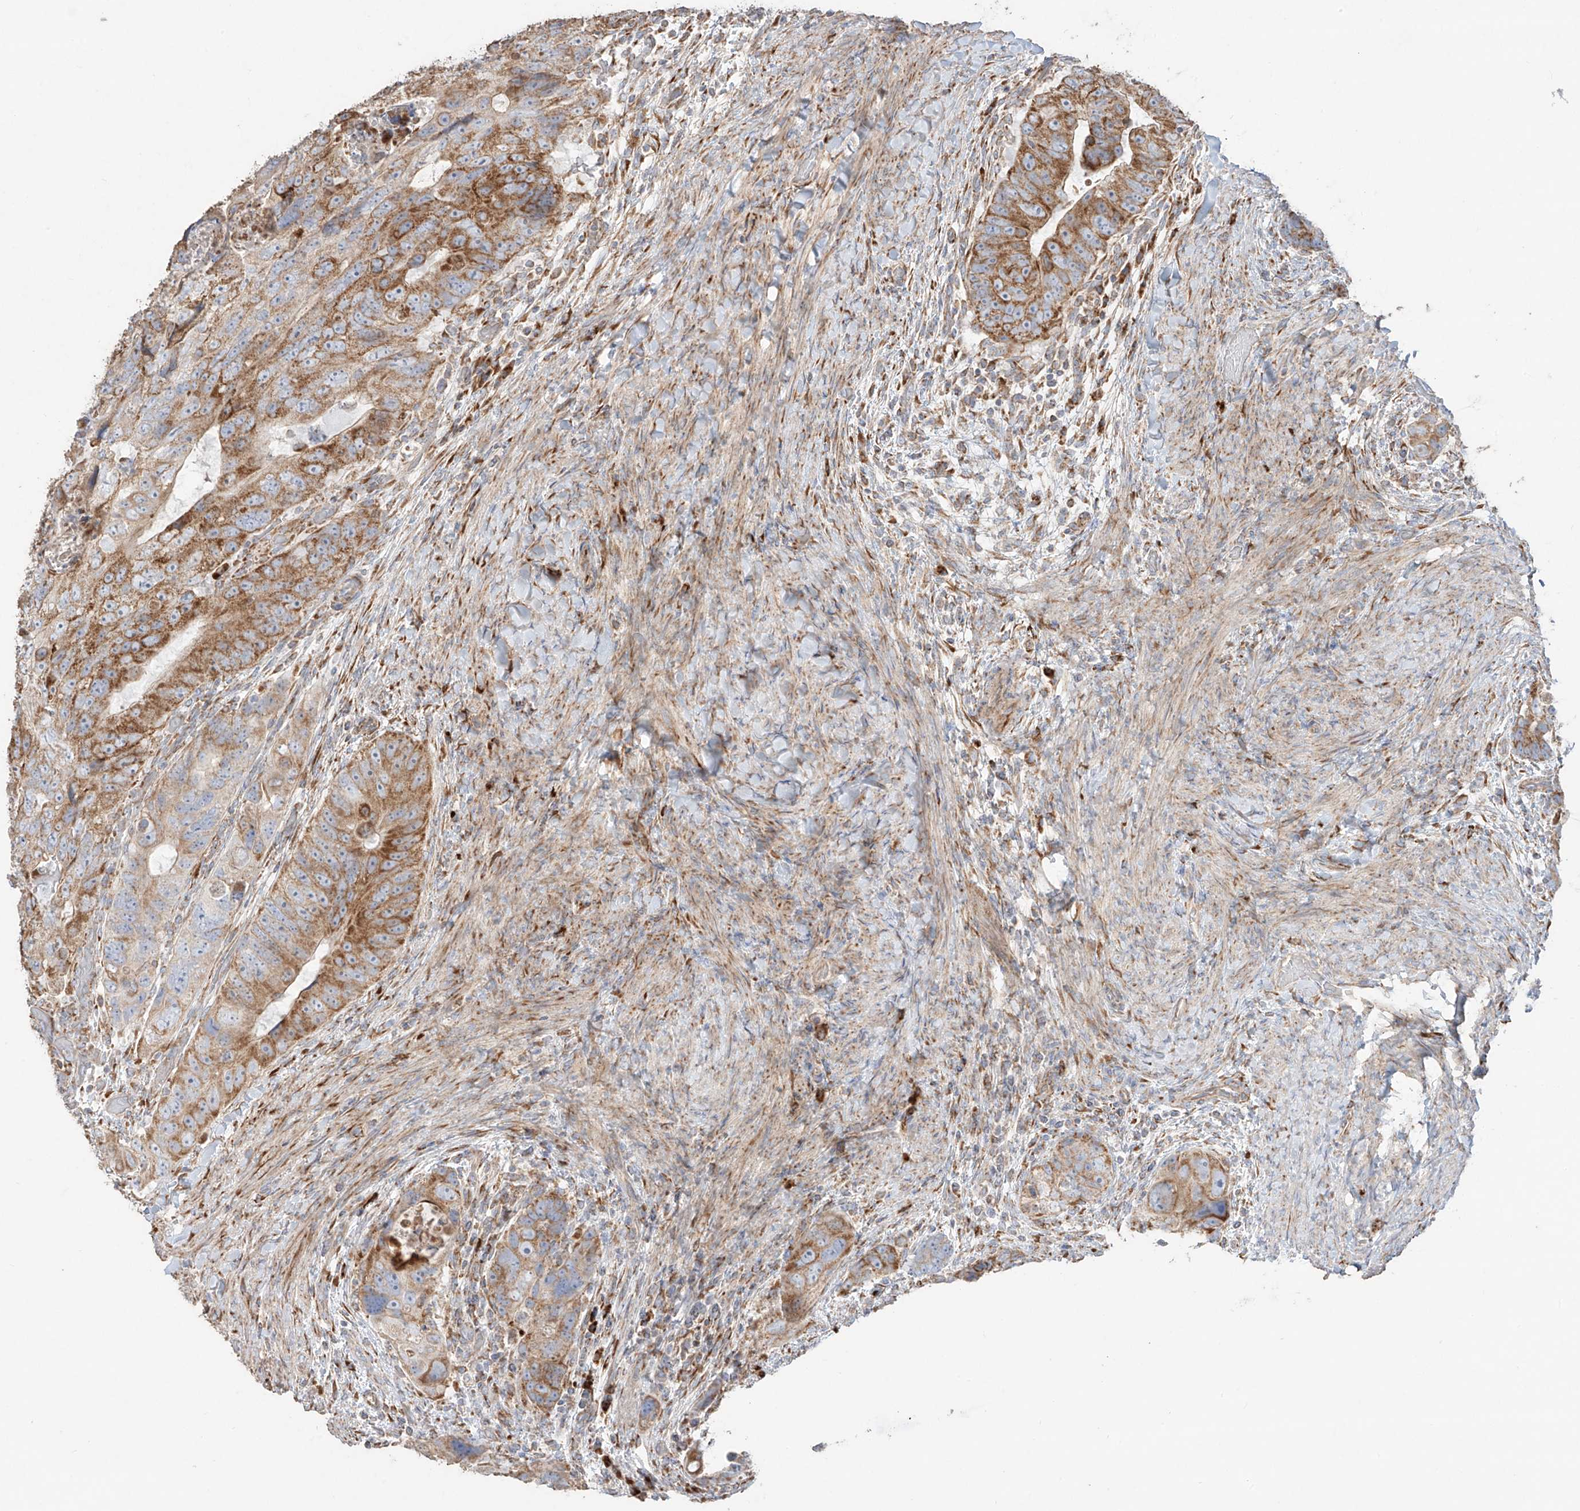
{"staining": {"intensity": "moderate", "quantity": ">75%", "location": "cytoplasmic/membranous"}, "tissue": "colorectal cancer", "cell_type": "Tumor cells", "image_type": "cancer", "snomed": [{"axis": "morphology", "description": "Adenocarcinoma, NOS"}, {"axis": "topography", "description": "Rectum"}], "caption": "The photomicrograph demonstrates immunohistochemical staining of adenocarcinoma (colorectal). There is moderate cytoplasmic/membranous positivity is identified in approximately >75% of tumor cells.", "gene": "COLGALT2", "patient": {"sex": "male", "age": 59}}